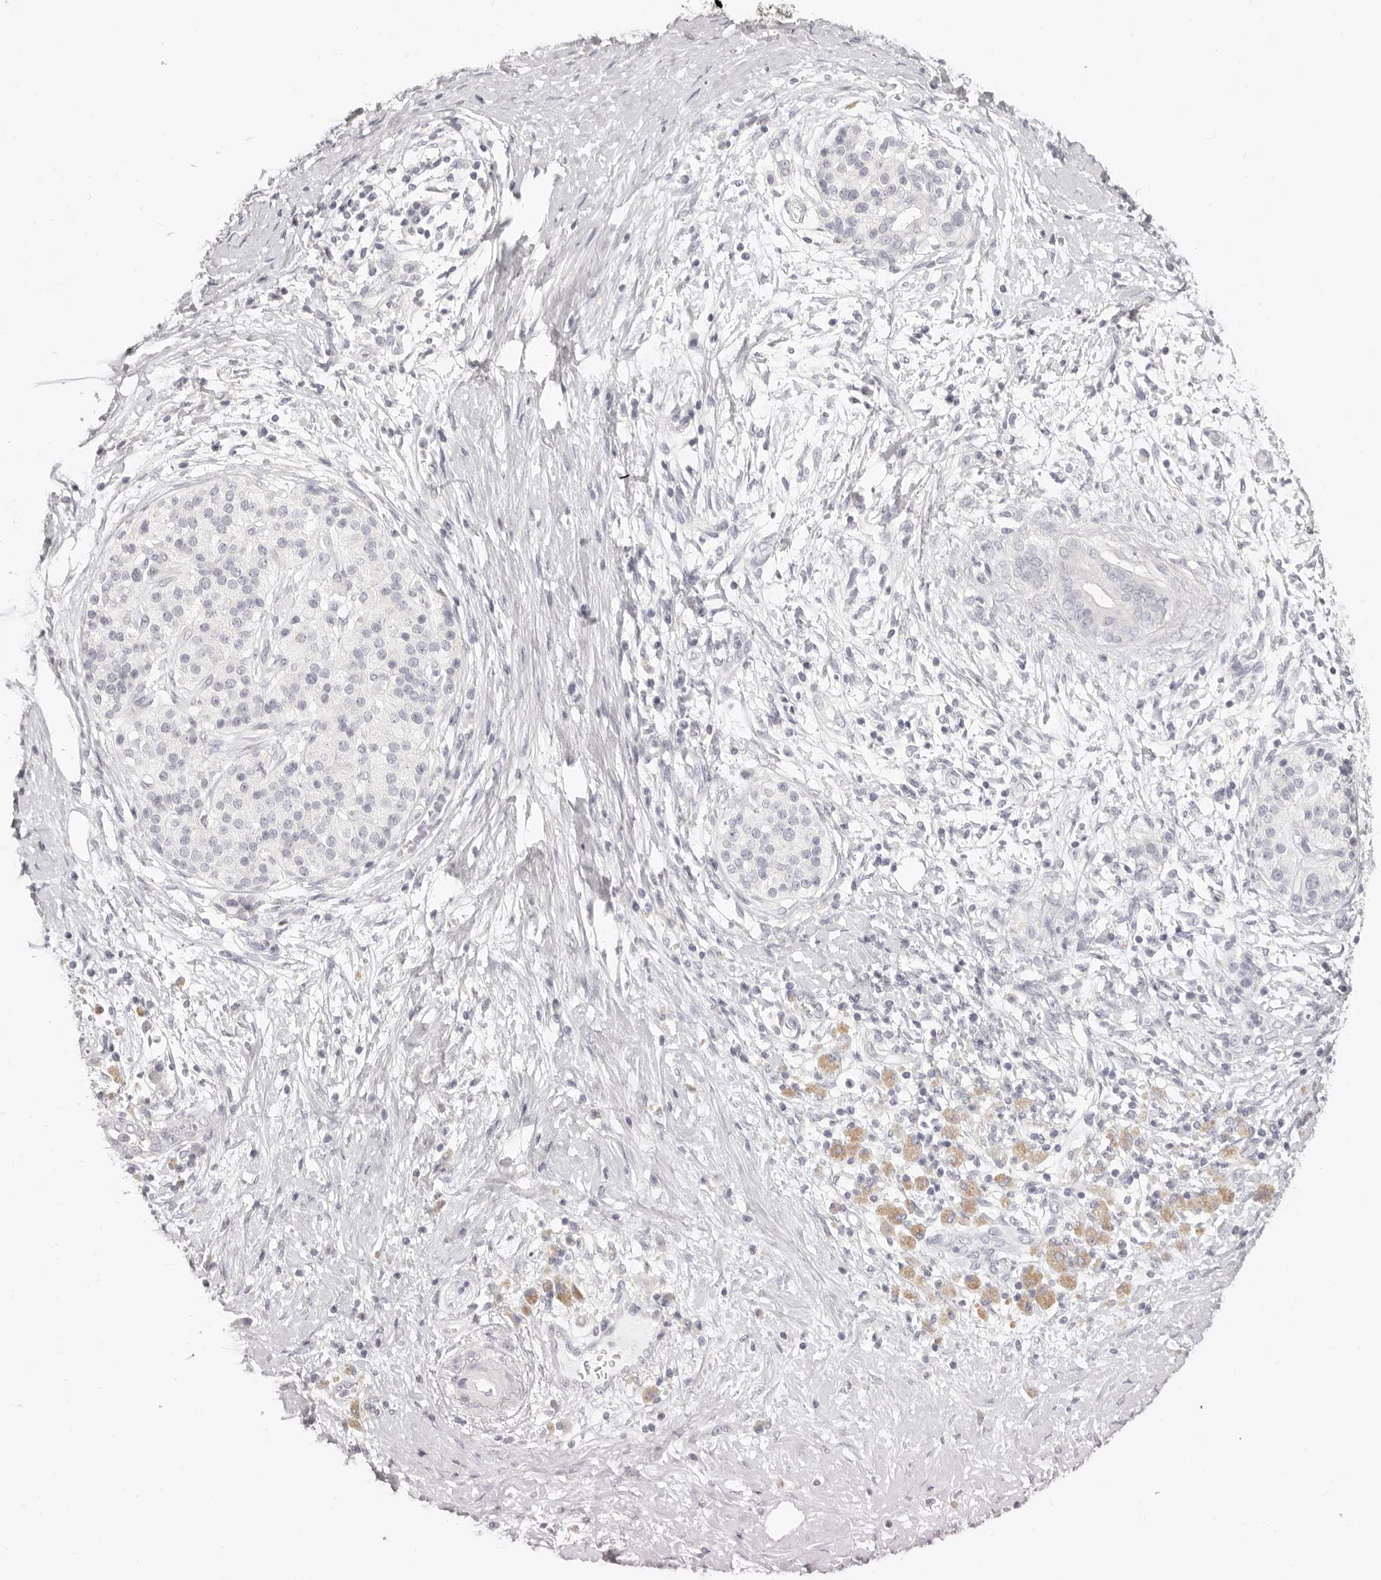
{"staining": {"intensity": "negative", "quantity": "none", "location": "none"}, "tissue": "pancreatic cancer", "cell_type": "Tumor cells", "image_type": "cancer", "snomed": [{"axis": "morphology", "description": "Adenocarcinoma, NOS"}, {"axis": "topography", "description": "Pancreas"}], "caption": "An immunohistochemistry micrograph of adenocarcinoma (pancreatic) is shown. There is no staining in tumor cells of adenocarcinoma (pancreatic).", "gene": "FABP1", "patient": {"sex": "male", "age": 58}}